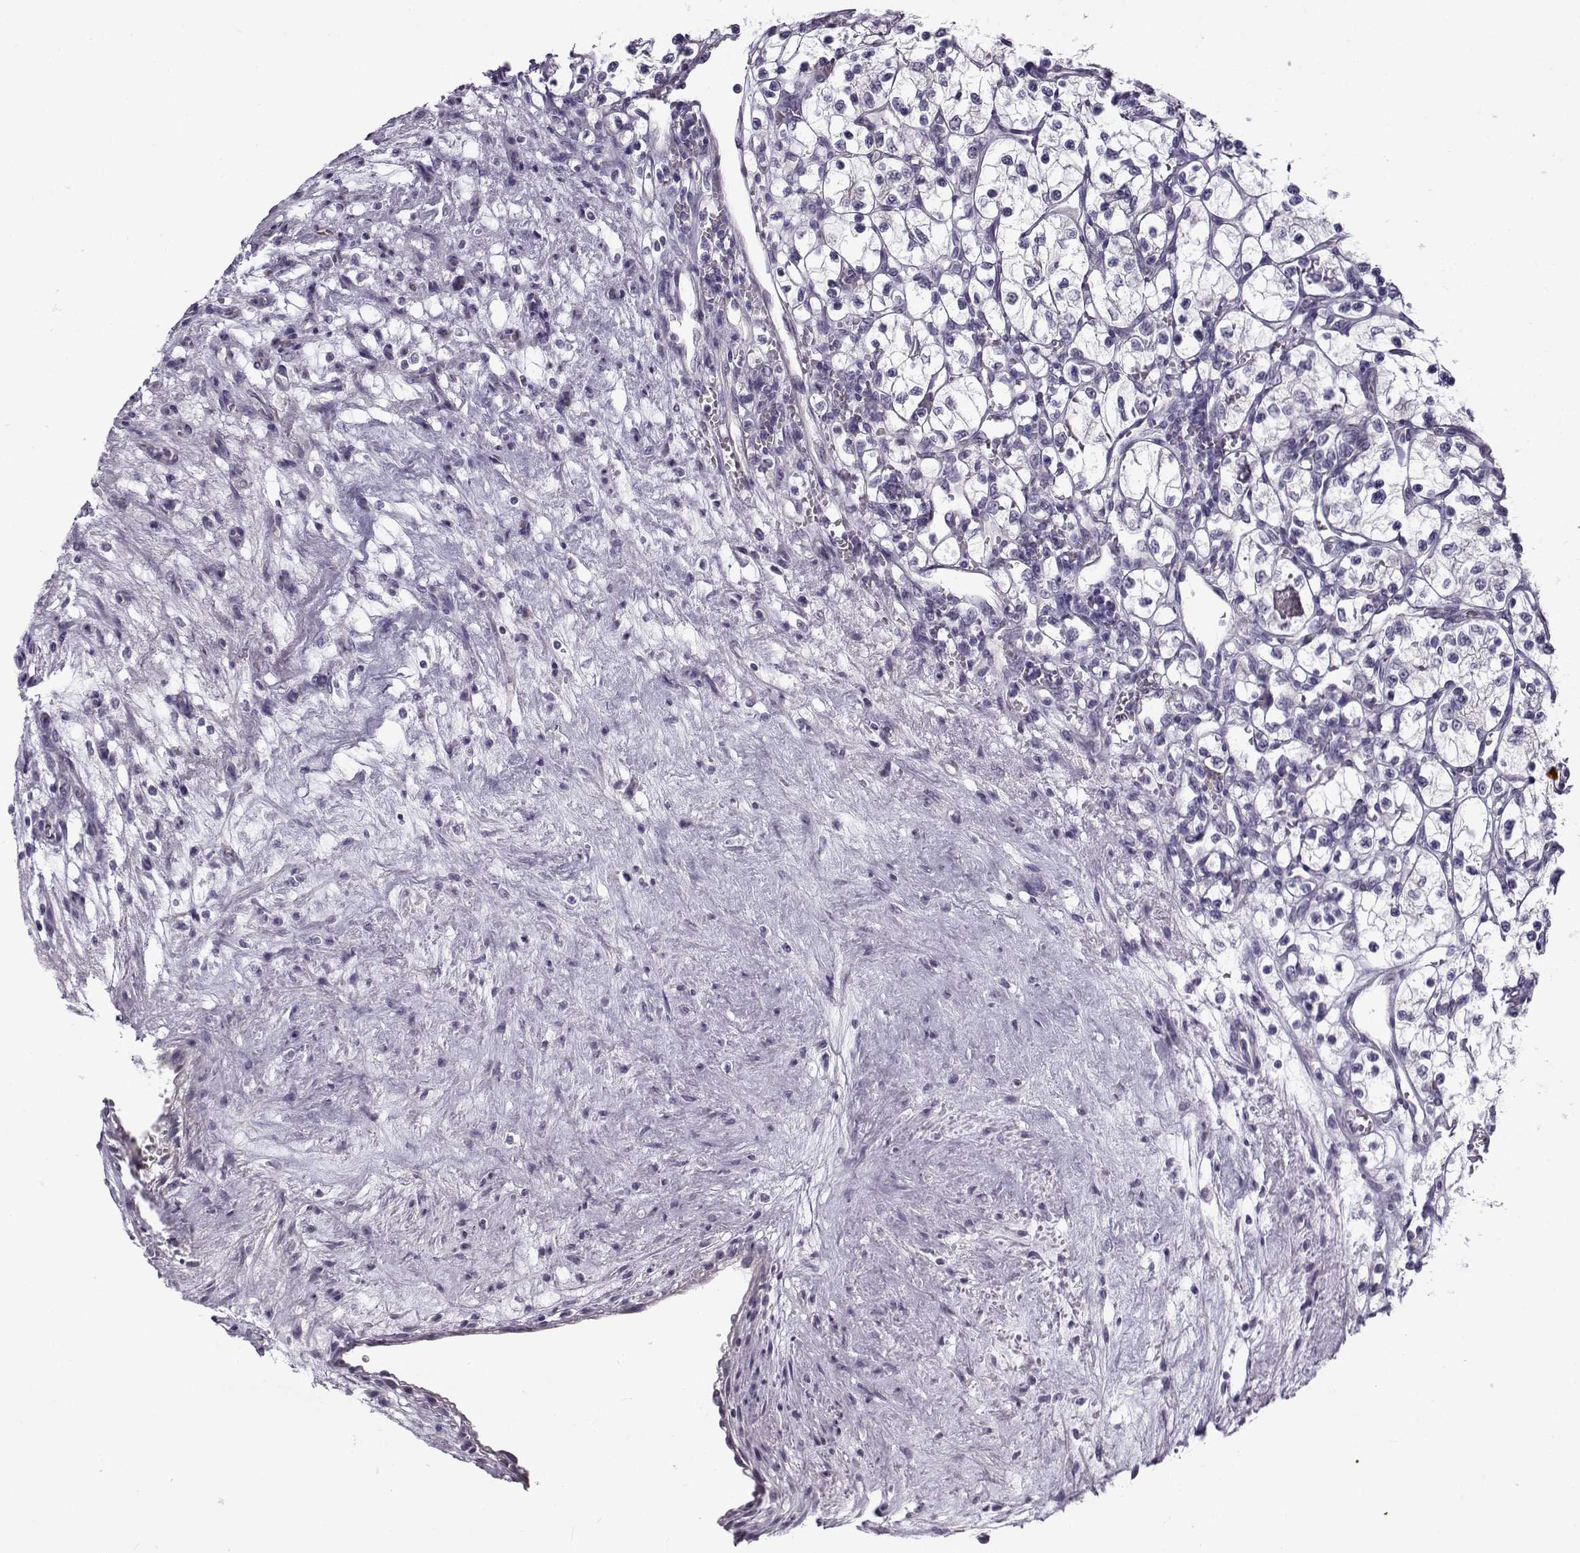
{"staining": {"intensity": "negative", "quantity": "none", "location": "none"}, "tissue": "renal cancer", "cell_type": "Tumor cells", "image_type": "cancer", "snomed": [{"axis": "morphology", "description": "Adenocarcinoma, NOS"}, {"axis": "topography", "description": "Kidney"}], "caption": "An IHC image of adenocarcinoma (renal) is shown. There is no staining in tumor cells of adenocarcinoma (renal). (DAB immunohistochemistry (IHC) visualized using brightfield microscopy, high magnification).", "gene": "TEX55", "patient": {"sex": "female", "age": 69}}